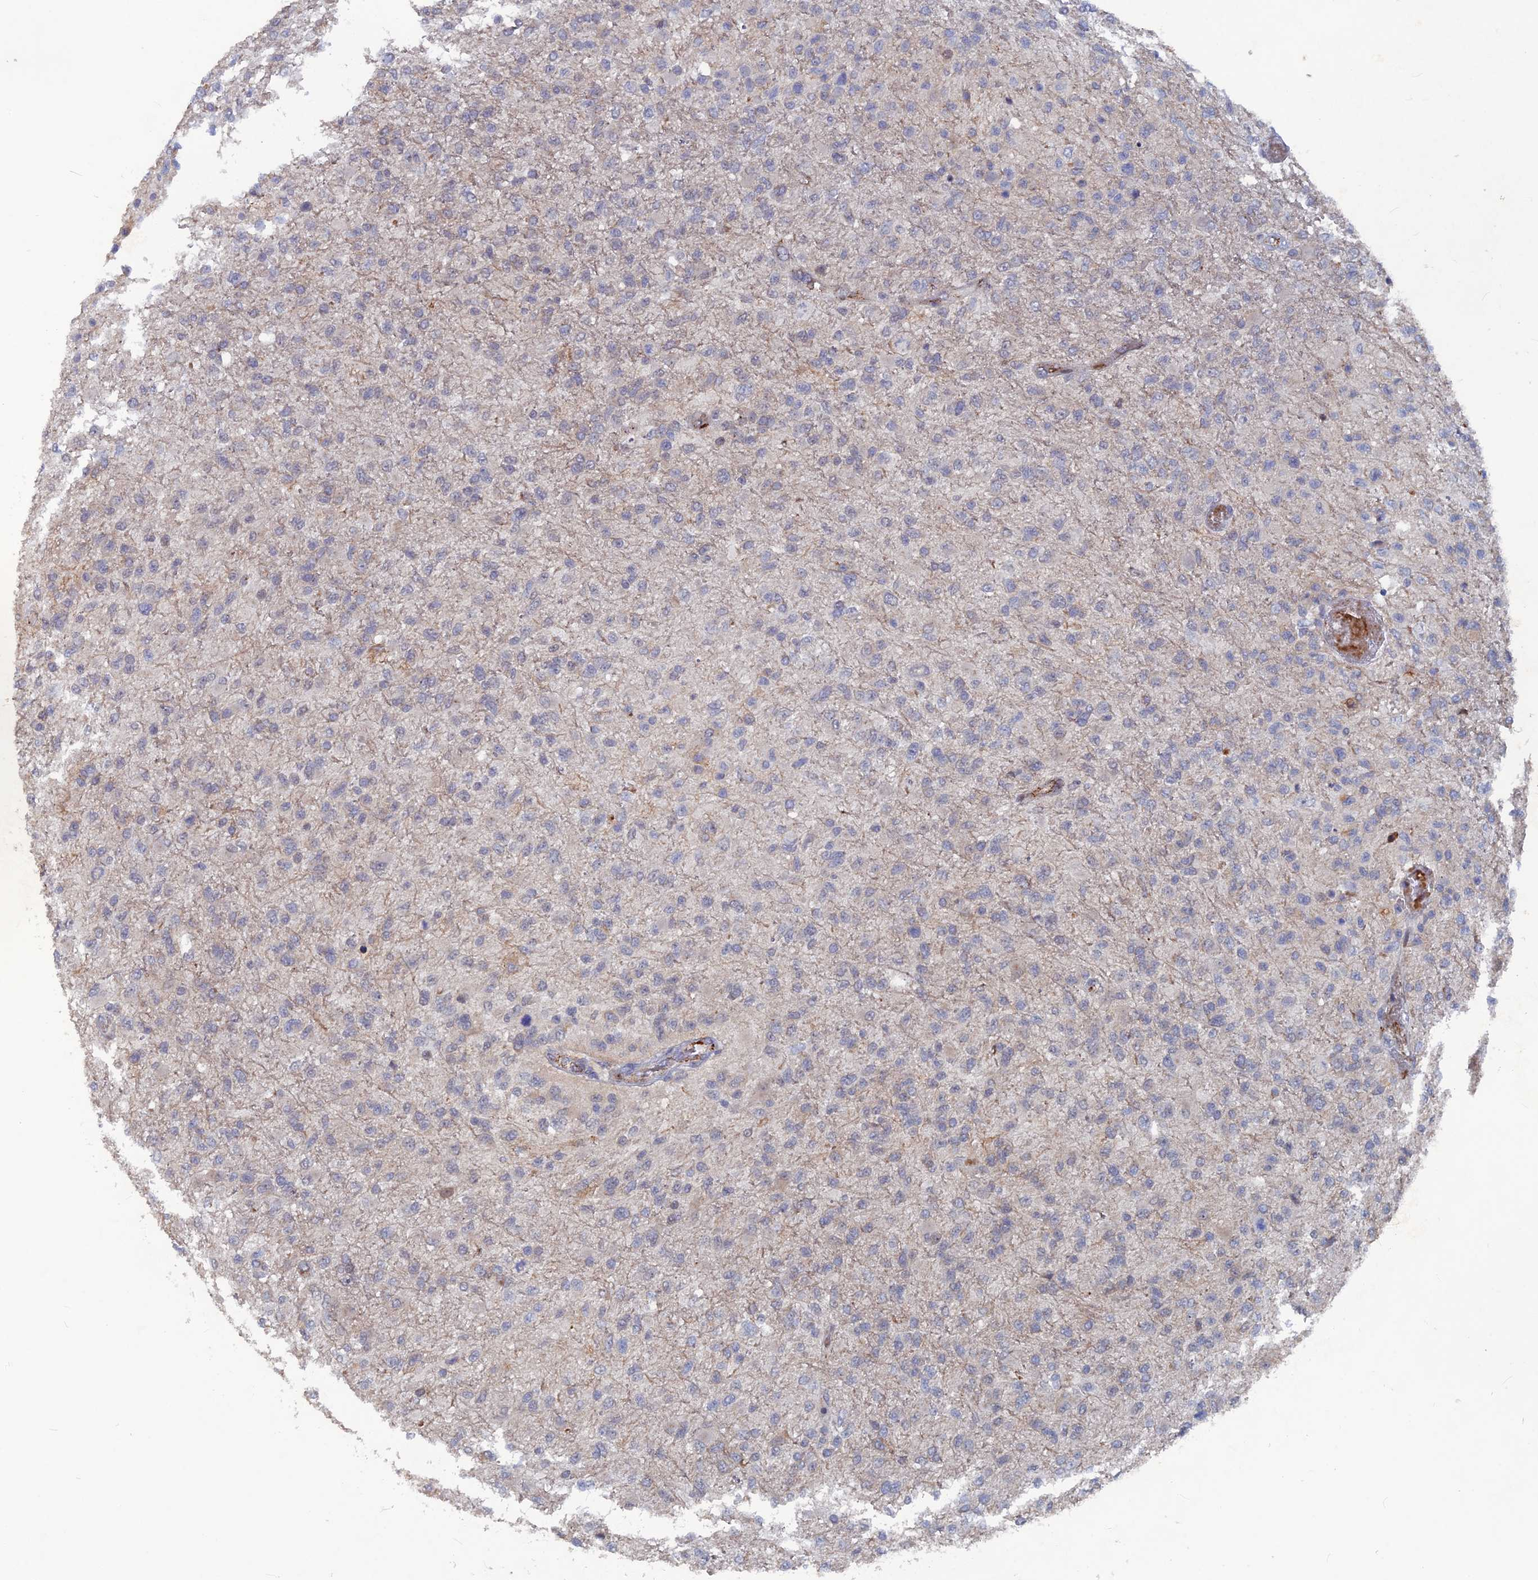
{"staining": {"intensity": "negative", "quantity": "none", "location": "none"}, "tissue": "glioma", "cell_type": "Tumor cells", "image_type": "cancer", "snomed": [{"axis": "morphology", "description": "Glioma, malignant, High grade"}, {"axis": "topography", "description": "Brain"}], "caption": "A high-resolution histopathology image shows immunohistochemistry (IHC) staining of glioma, which displays no significant staining in tumor cells.", "gene": "SH3D21", "patient": {"sex": "female", "age": 74}}